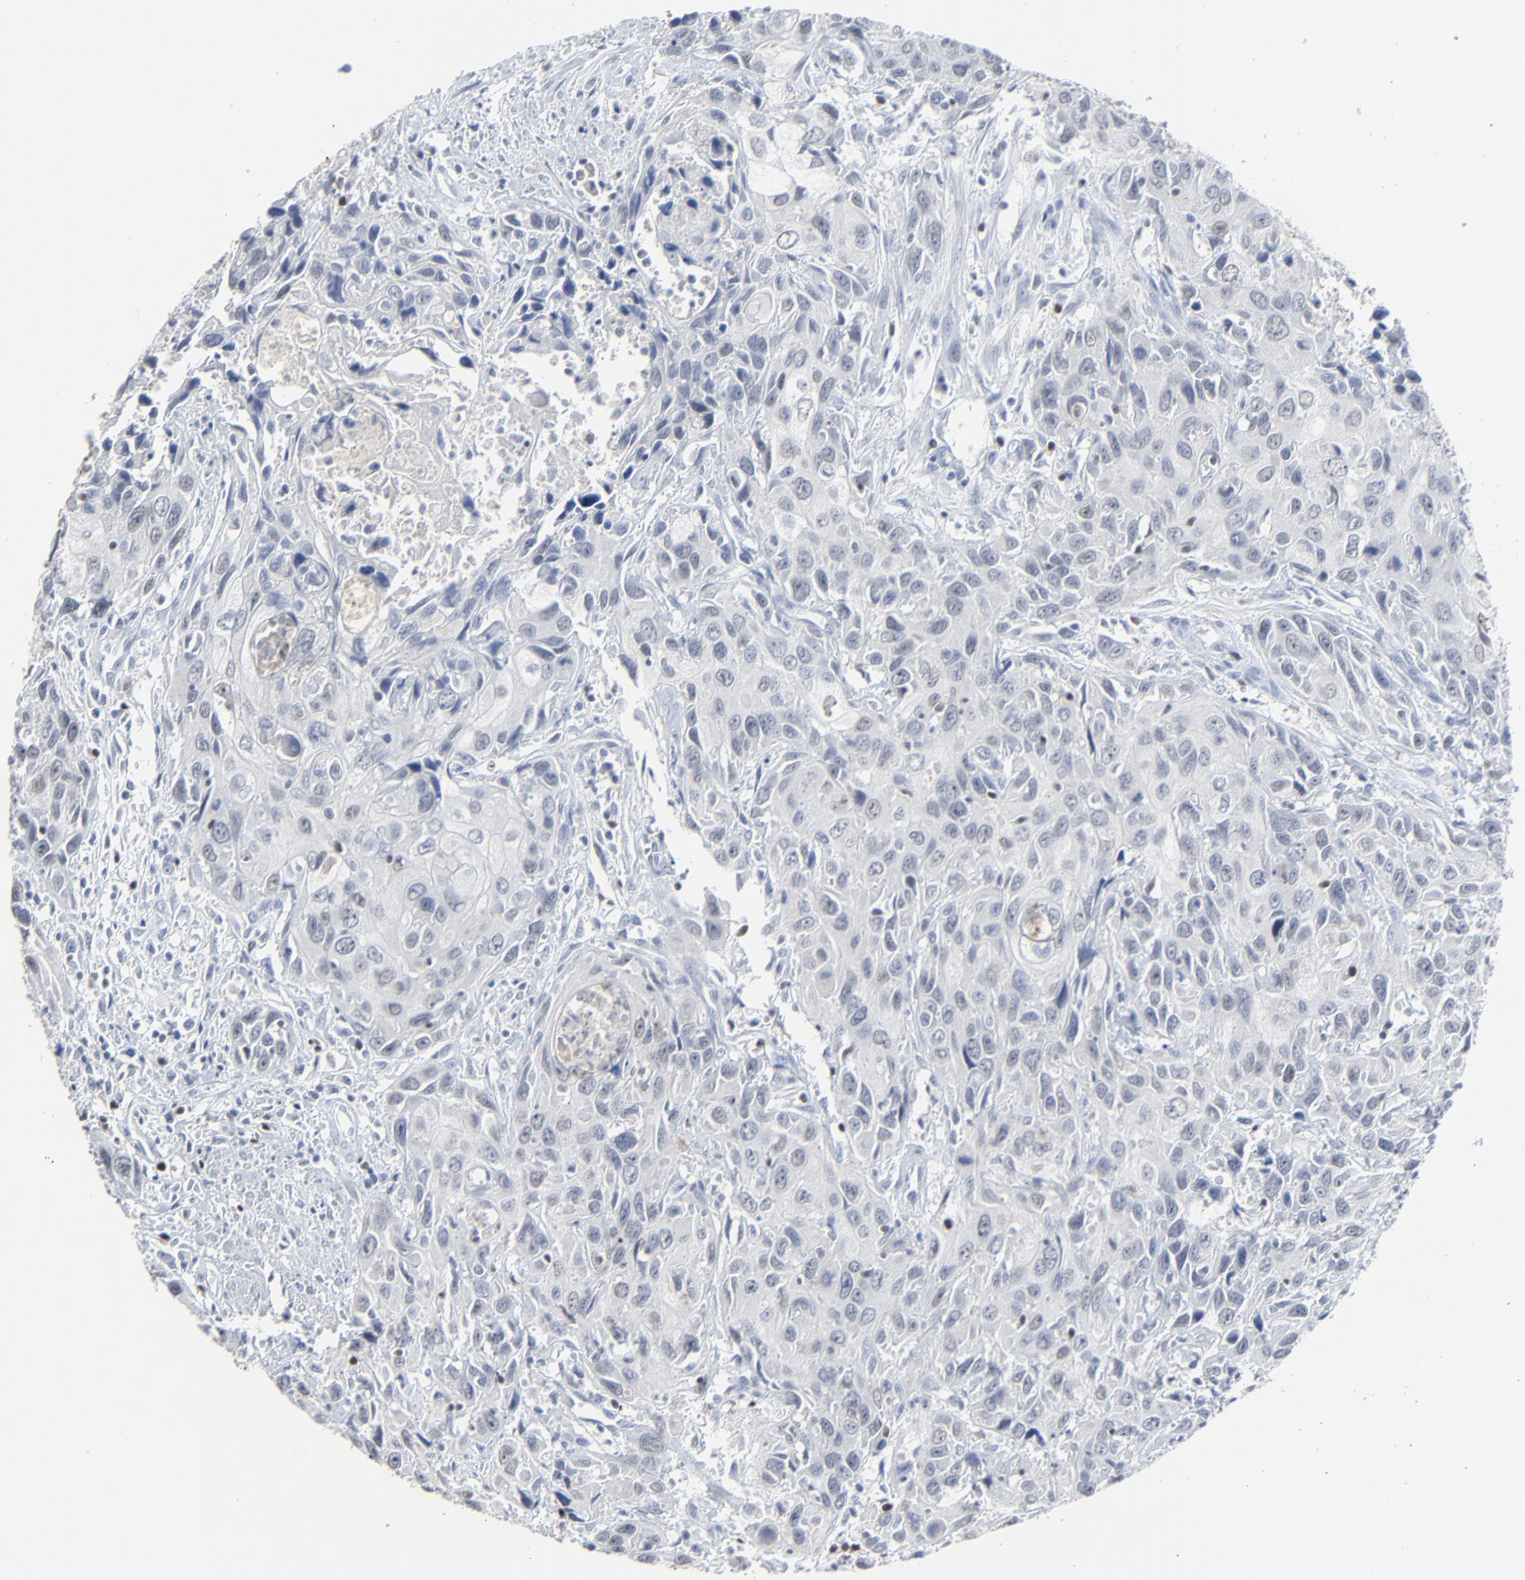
{"staining": {"intensity": "negative", "quantity": "none", "location": "none"}, "tissue": "urothelial cancer", "cell_type": "Tumor cells", "image_type": "cancer", "snomed": [{"axis": "morphology", "description": "Urothelial carcinoma, High grade"}, {"axis": "topography", "description": "Urinary bladder"}], "caption": "Urothelial cancer stained for a protein using IHC shows no staining tumor cells.", "gene": "BIRC3", "patient": {"sex": "male", "age": 71}}